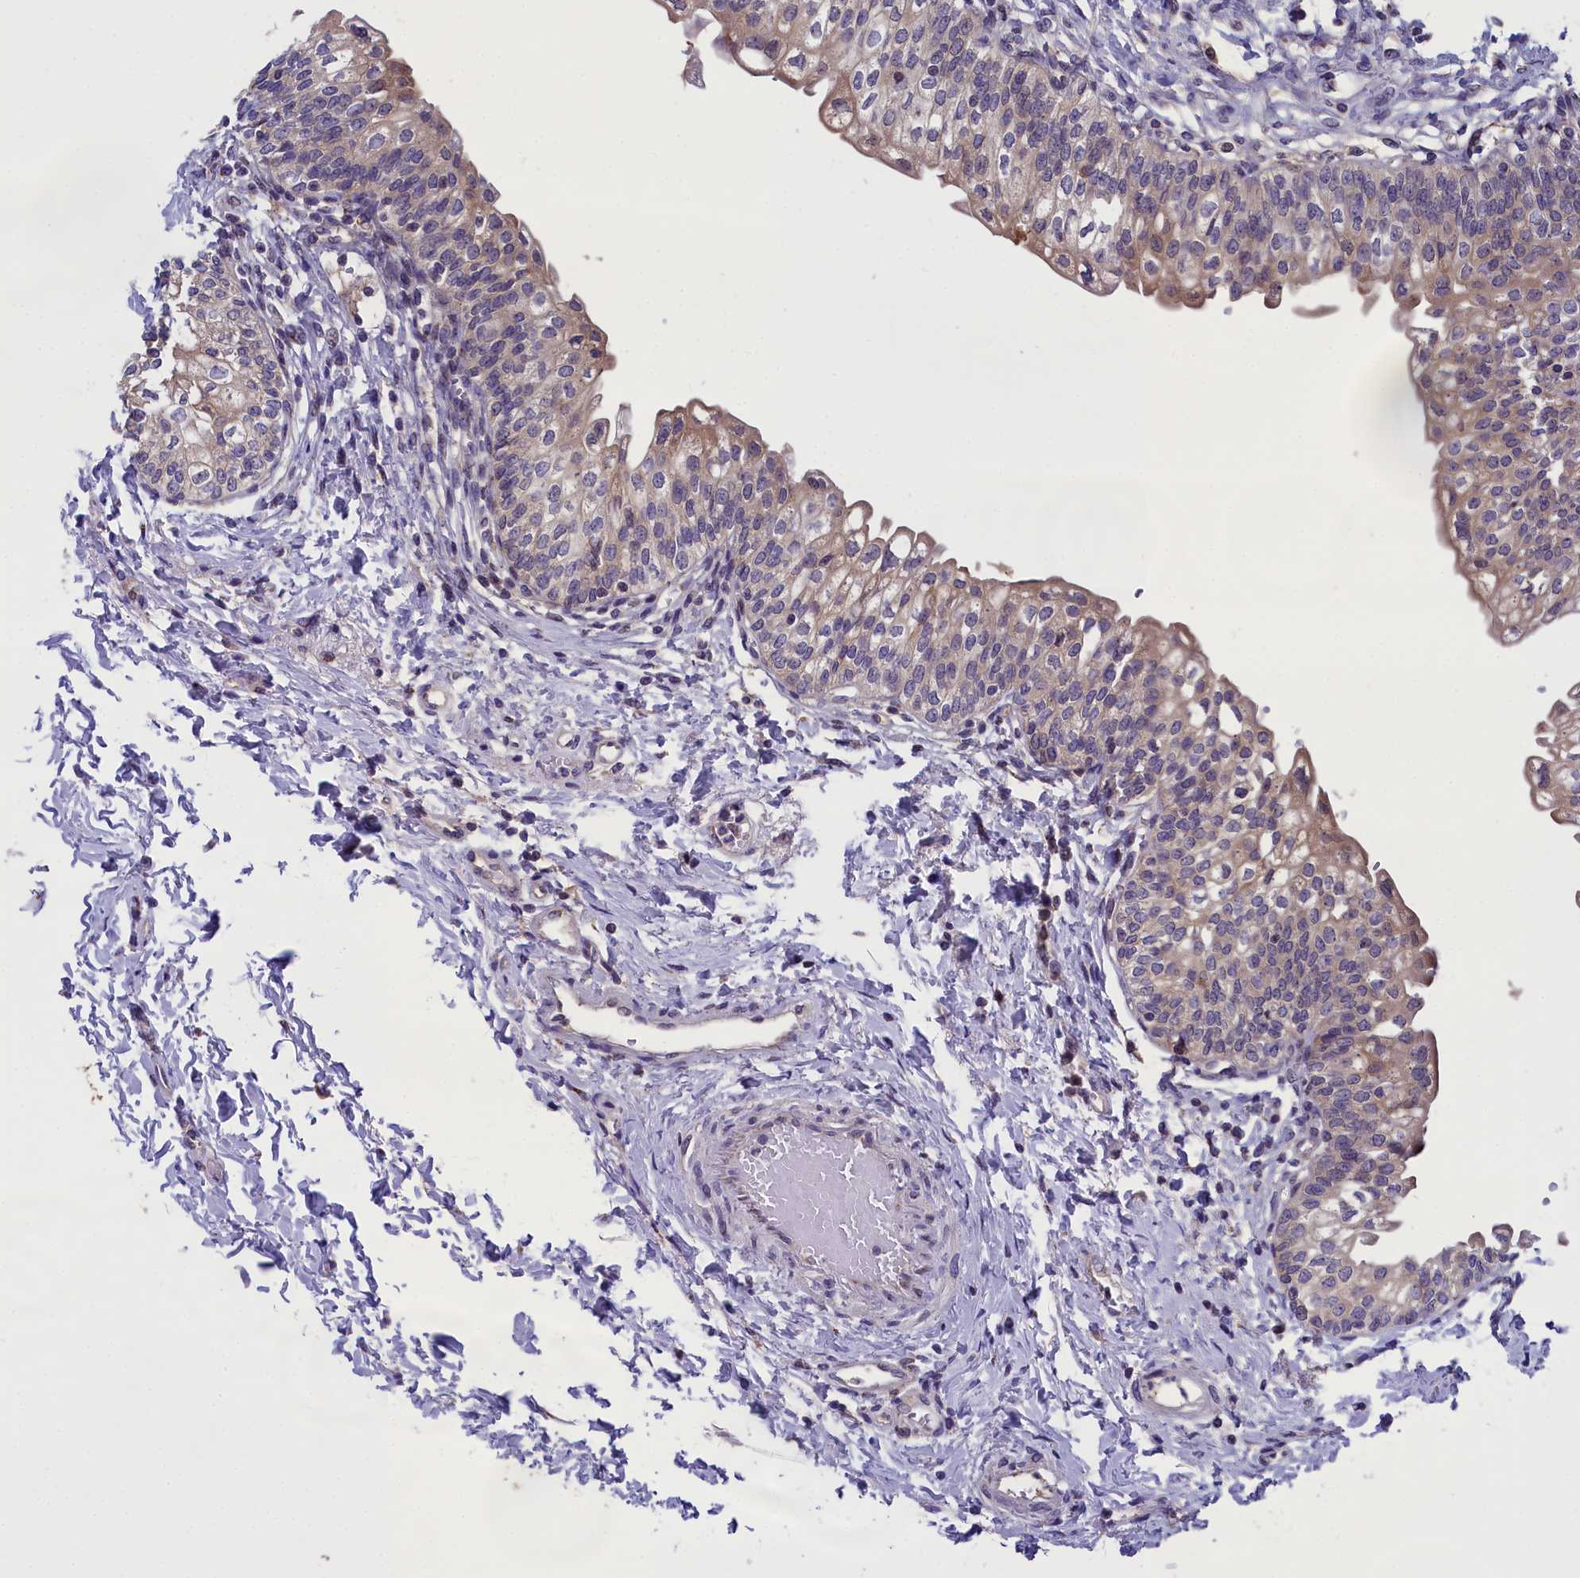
{"staining": {"intensity": "strong", "quantity": "25%-75%", "location": "cytoplasmic/membranous"}, "tissue": "urinary bladder", "cell_type": "Urothelial cells", "image_type": "normal", "snomed": [{"axis": "morphology", "description": "Normal tissue, NOS"}, {"axis": "topography", "description": "Urinary bladder"}], "caption": "Immunohistochemistry (IHC) staining of normal urinary bladder, which reveals high levels of strong cytoplasmic/membranous staining in approximately 25%-75% of urothelial cells indicating strong cytoplasmic/membranous protein expression. The staining was performed using DAB (brown) for protein detection and nuclei were counterstained in hematoxylin (blue).", "gene": "ABCC8", "patient": {"sex": "male", "age": 55}}